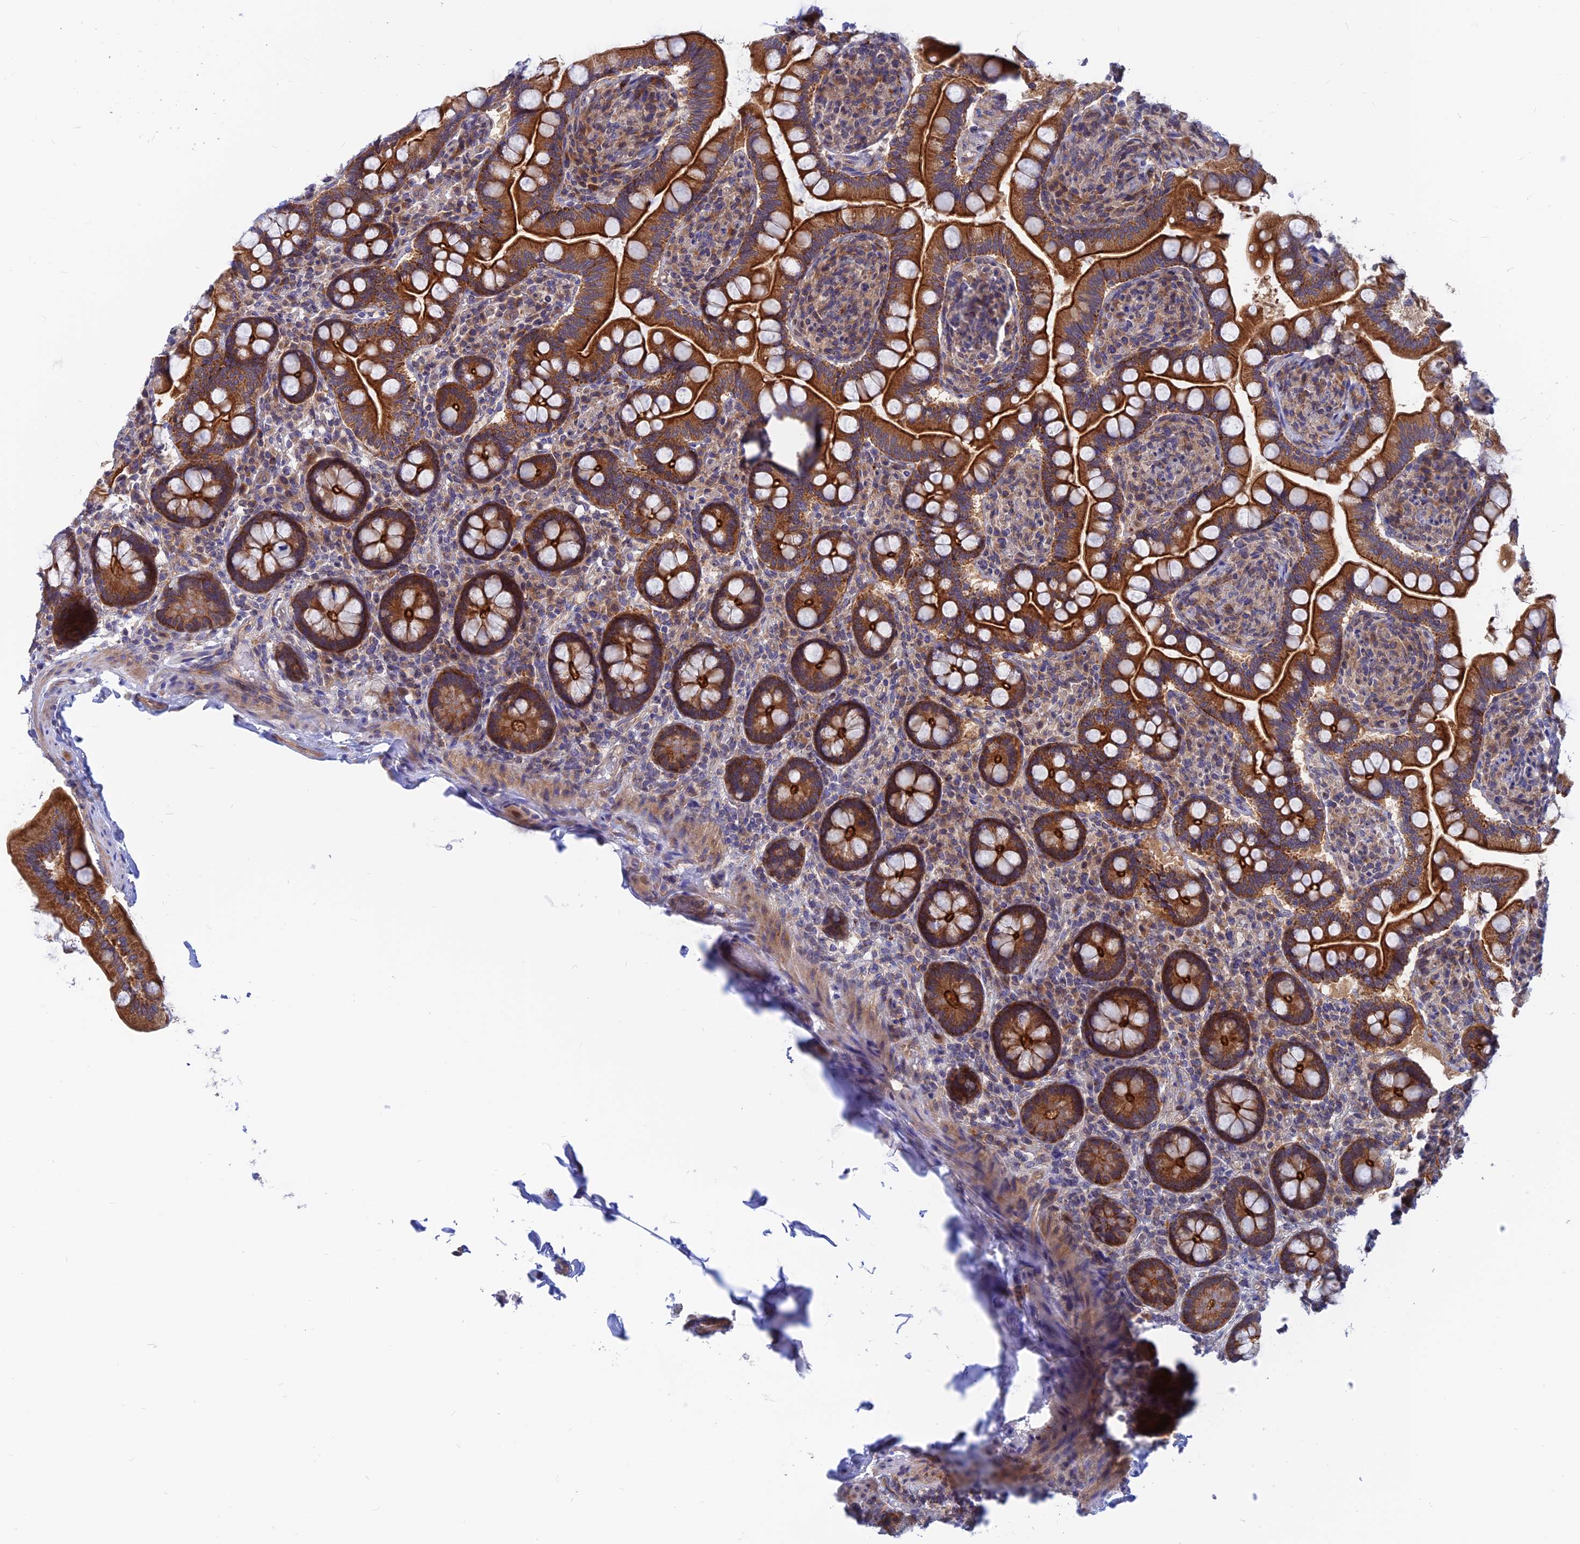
{"staining": {"intensity": "strong", "quantity": ">75%", "location": "cytoplasmic/membranous"}, "tissue": "small intestine", "cell_type": "Glandular cells", "image_type": "normal", "snomed": [{"axis": "morphology", "description": "Normal tissue, NOS"}, {"axis": "topography", "description": "Small intestine"}], "caption": "Immunohistochemical staining of unremarkable small intestine reveals high levels of strong cytoplasmic/membranous staining in approximately >75% of glandular cells.", "gene": "DNAJC16", "patient": {"sex": "female", "age": 64}}